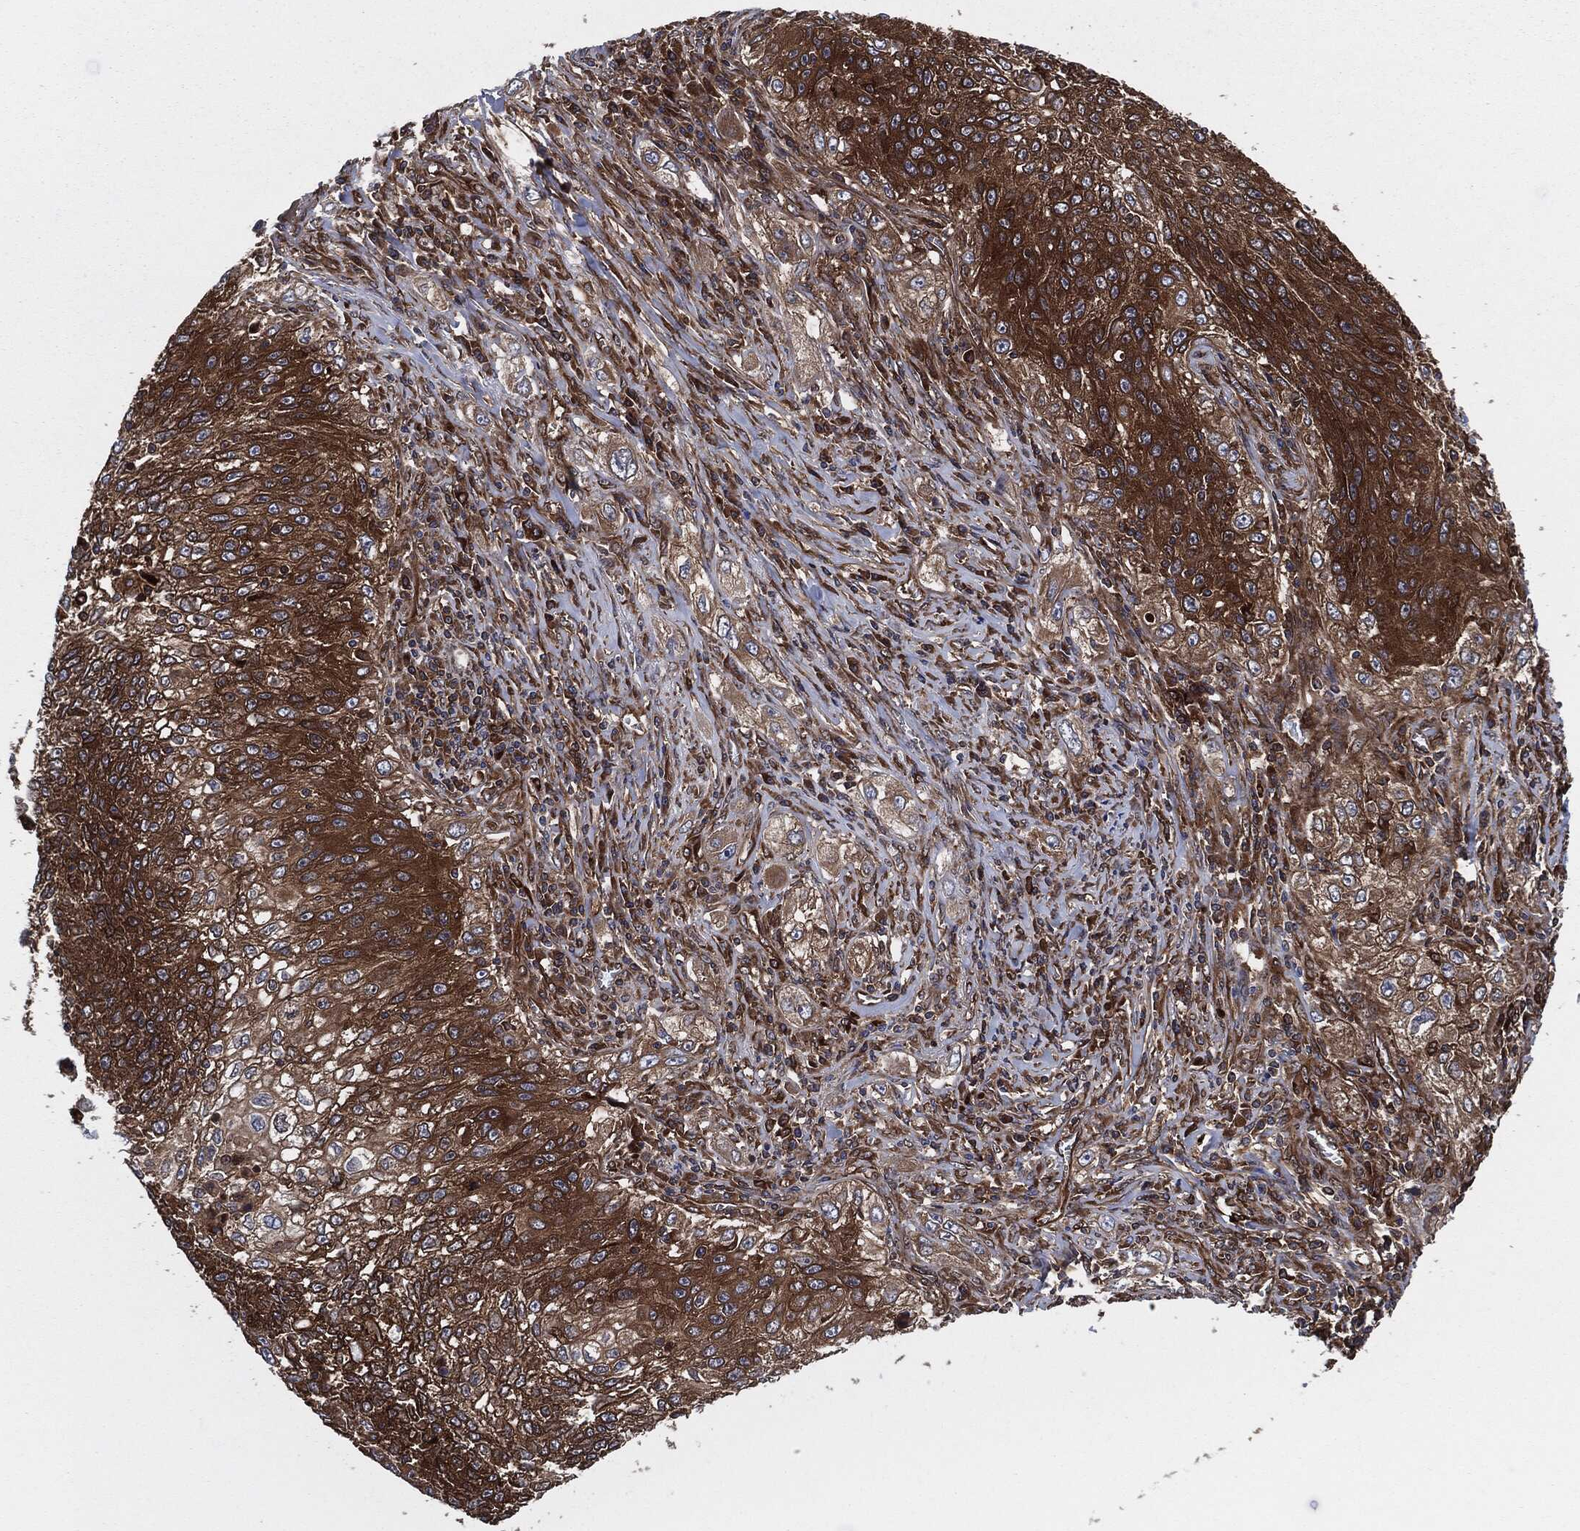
{"staining": {"intensity": "strong", "quantity": ">75%", "location": "cytoplasmic/membranous"}, "tissue": "lung cancer", "cell_type": "Tumor cells", "image_type": "cancer", "snomed": [{"axis": "morphology", "description": "Squamous cell carcinoma, NOS"}, {"axis": "topography", "description": "Lung"}], "caption": "An image showing strong cytoplasmic/membranous positivity in approximately >75% of tumor cells in lung cancer (squamous cell carcinoma), as visualized by brown immunohistochemical staining.", "gene": "XPNPEP1", "patient": {"sex": "female", "age": 69}}